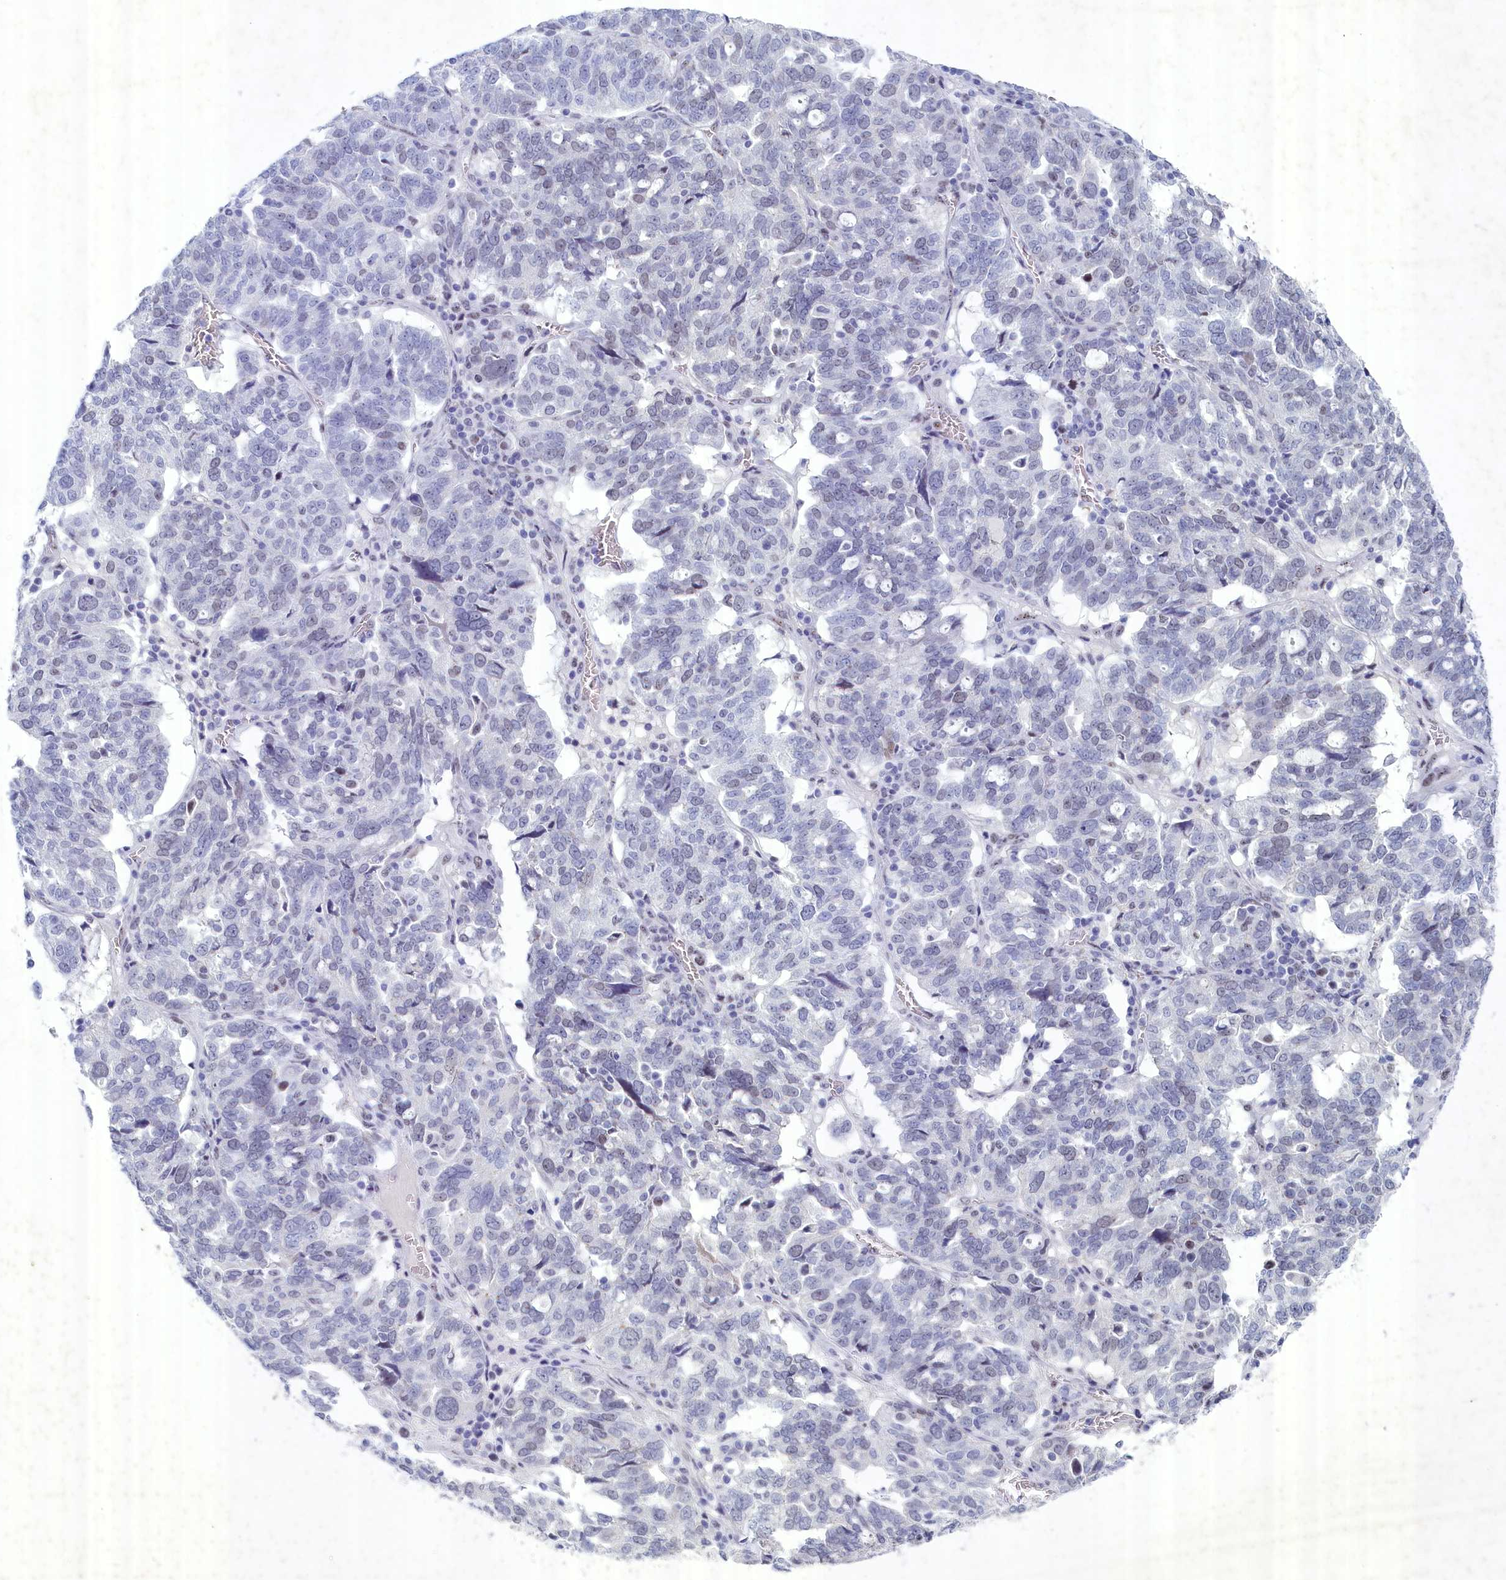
{"staining": {"intensity": "negative", "quantity": "none", "location": "none"}, "tissue": "ovarian cancer", "cell_type": "Tumor cells", "image_type": "cancer", "snomed": [{"axis": "morphology", "description": "Cystadenocarcinoma, serous, NOS"}, {"axis": "topography", "description": "Ovary"}], "caption": "An image of ovarian serous cystadenocarcinoma stained for a protein displays no brown staining in tumor cells.", "gene": "WDR76", "patient": {"sex": "female", "age": 59}}